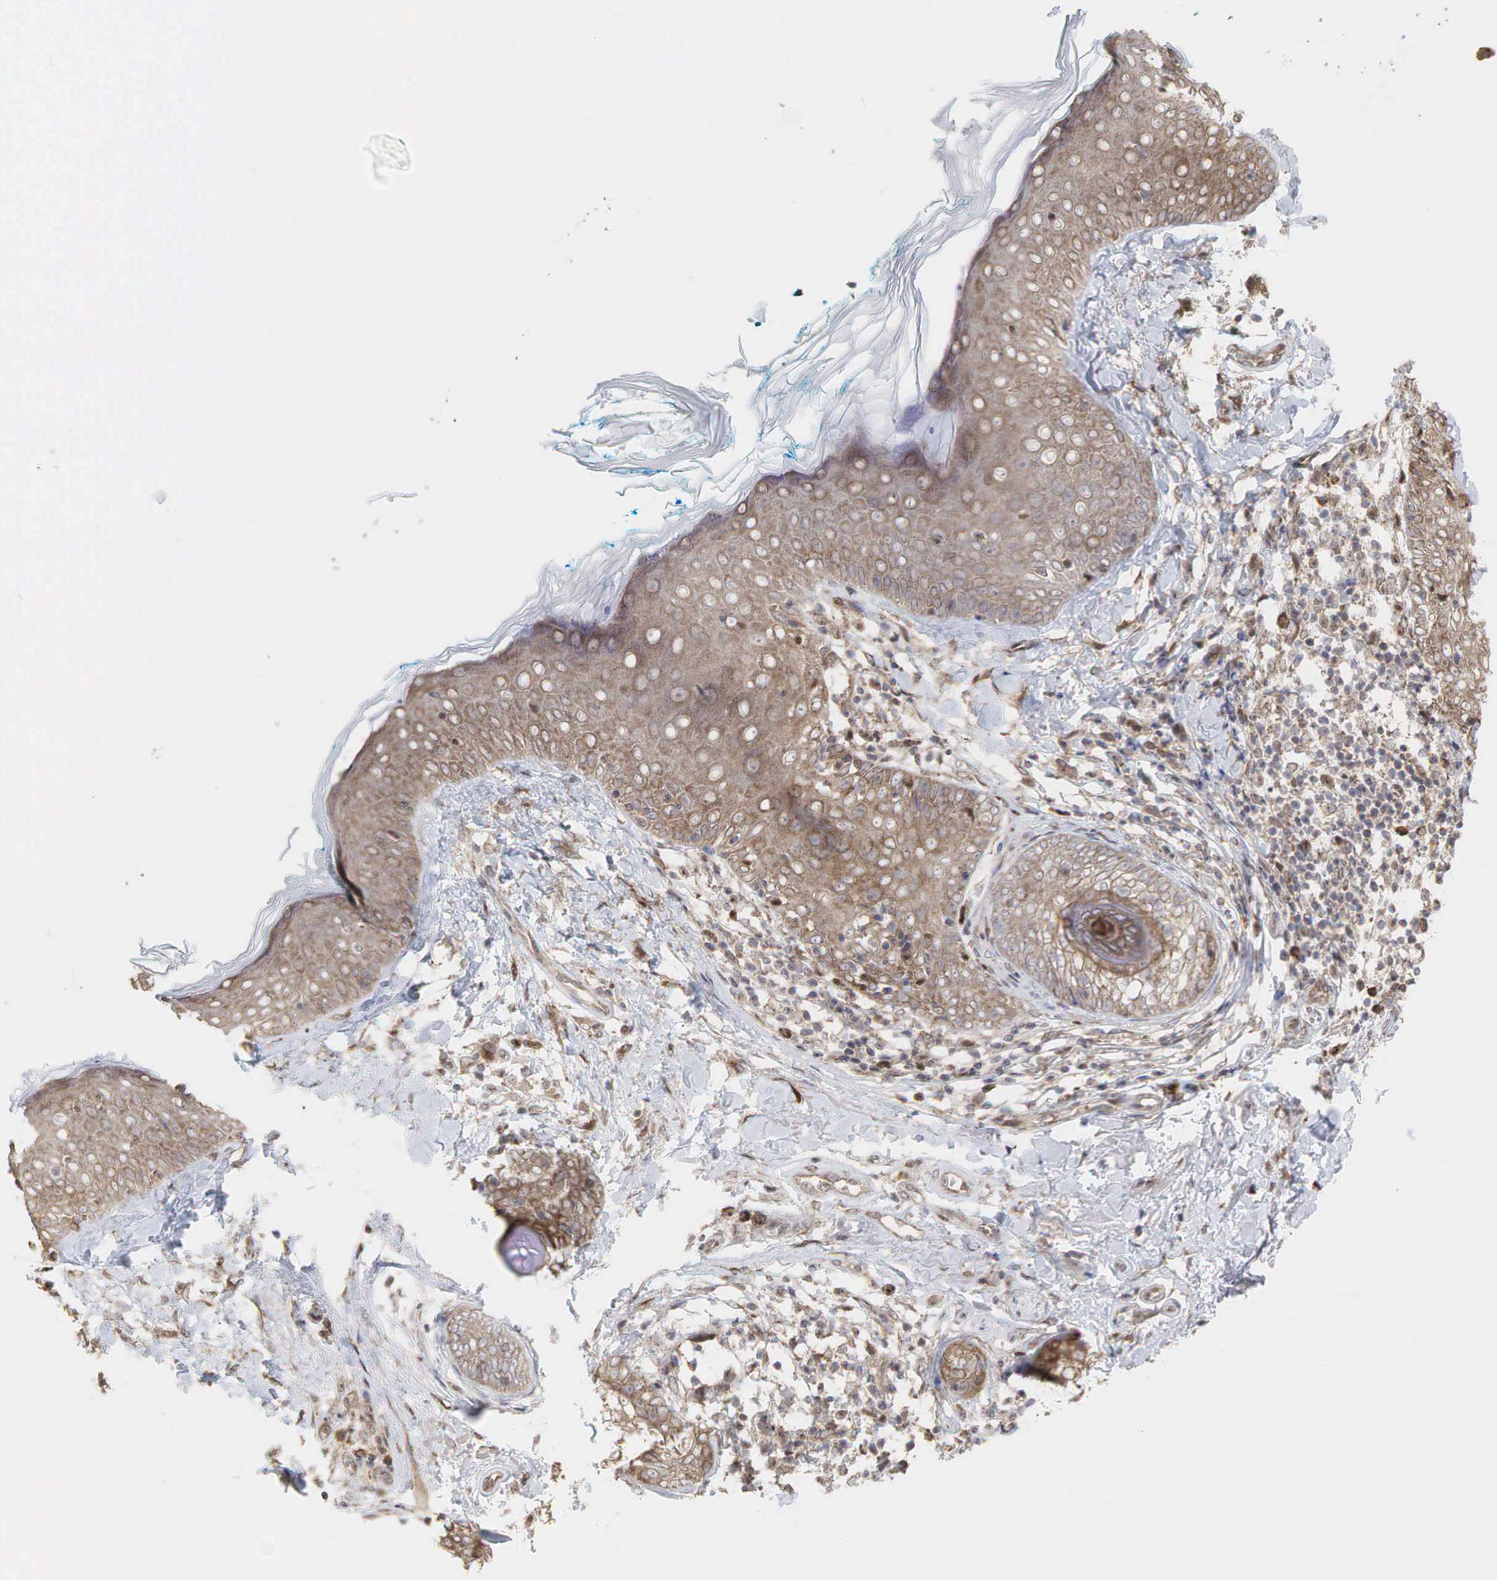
{"staining": {"intensity": "moderate", "quantity": ">75%", "location": "cytoplasmic/membranous"}, "tissue": "skin", "cell_type": "Fibroblasts", "image_type": "normal", "snomed": [{"axis": "morphology", "description": "Normal tissue, NOS"}, {"axis": "topography", "description": "Skin"}], "caption": "About >75% of fibroblasts in benign skin reveal moderate cytoplasmic/membranous protein expression as visualized by brown immunohistochemical staining.", "gene": "PABPC5", "patient": {"sex": "male", "age": 86}}